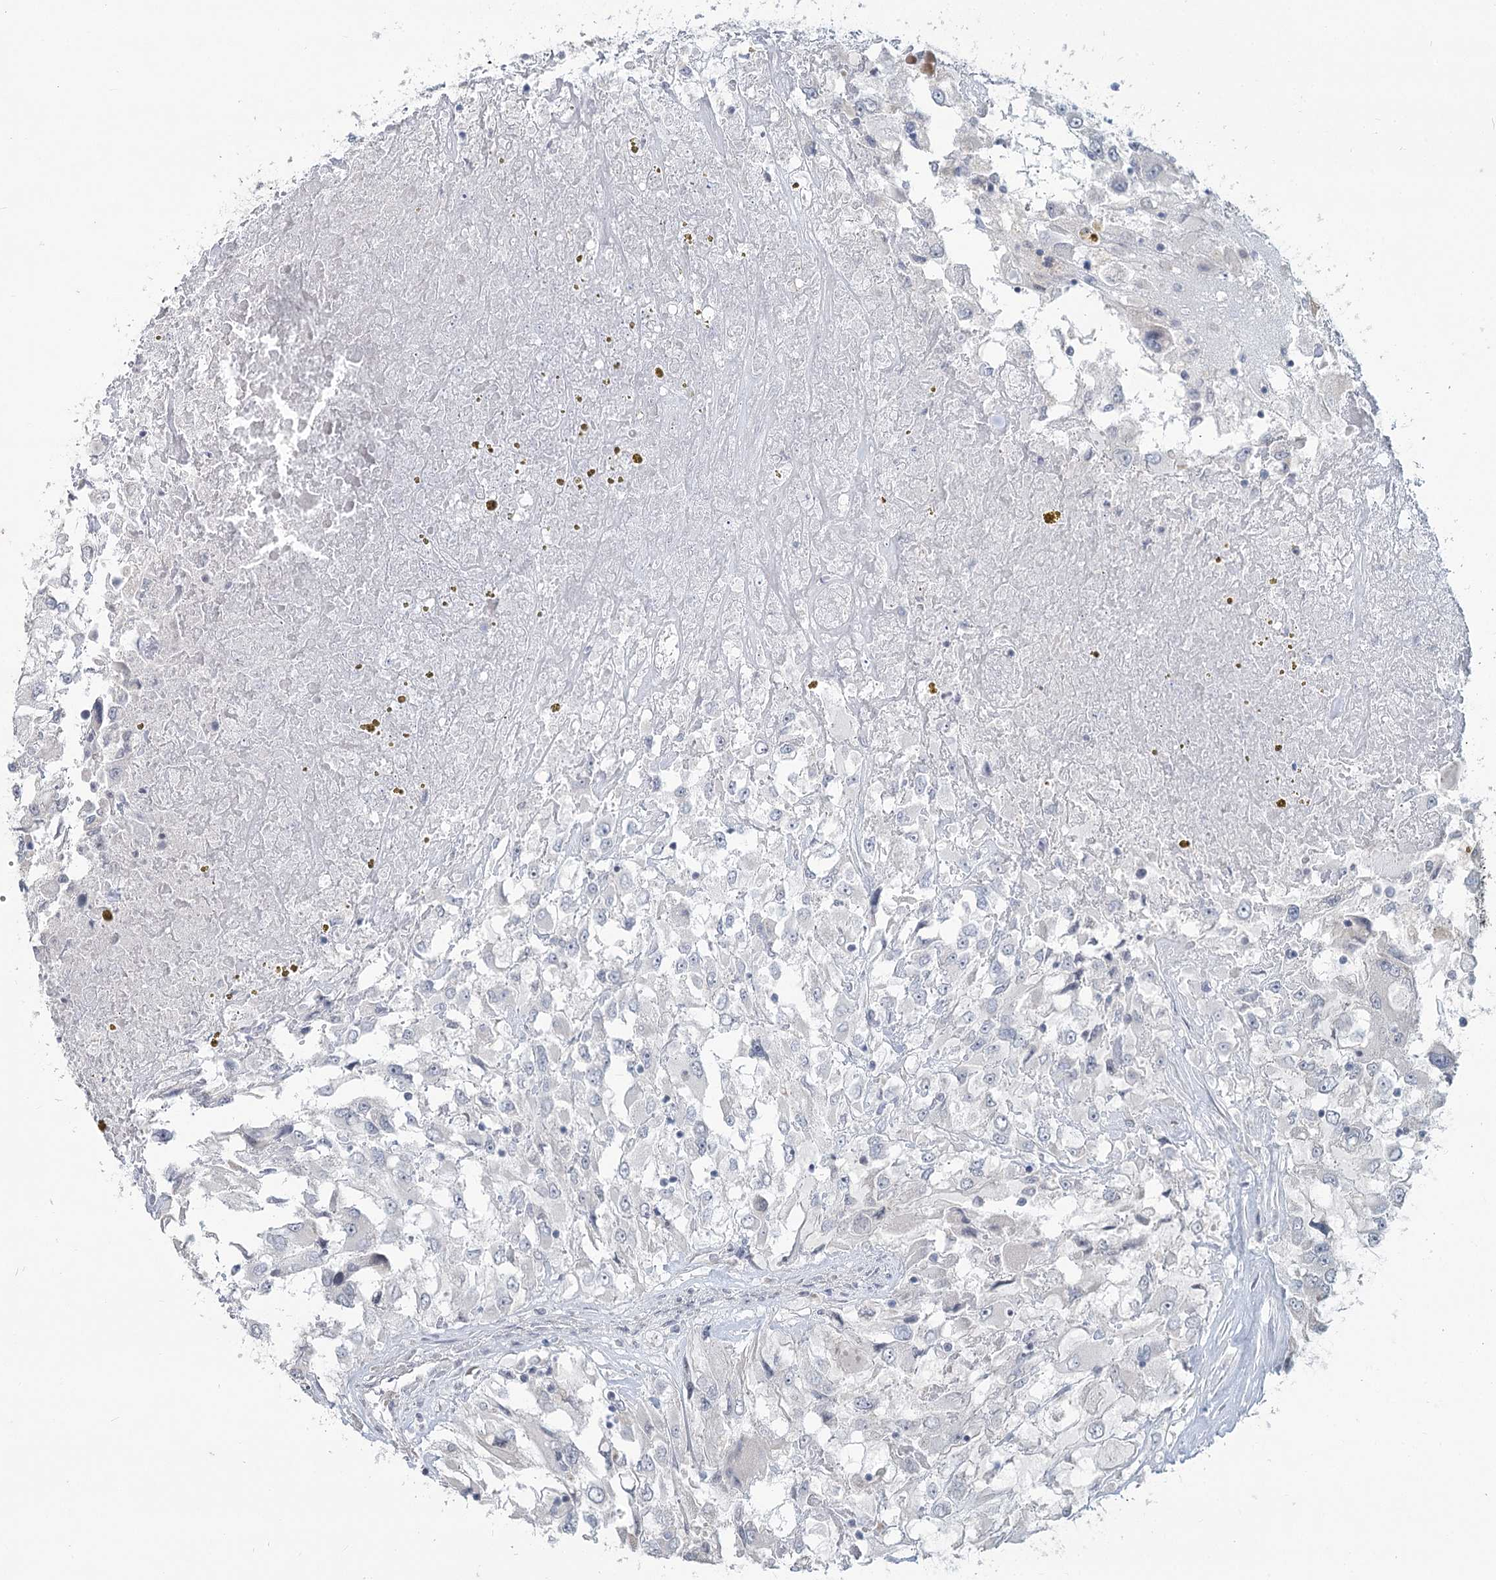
{"staining": {"intensity": "negative", "quantity": "none", "location": "none"}, "tissue": "renal cancer", "cell_type": "Tumor cells", "image_type": "cancer", "snomed": [{"axis": "morphology", "description": "Adenocarcinoma, NOS"}, {"axis": "topography", "description": "Kidney"}], "caption": "The micrograph shows no staining of tumor cells in renal cancer (adenocarcinoma). (DAB (3,3'-diaminobenzidine) immunohistochemistry, high magnification).", "gene": "SLC9A3", "patient": {"sex": "female", "age": 52}}